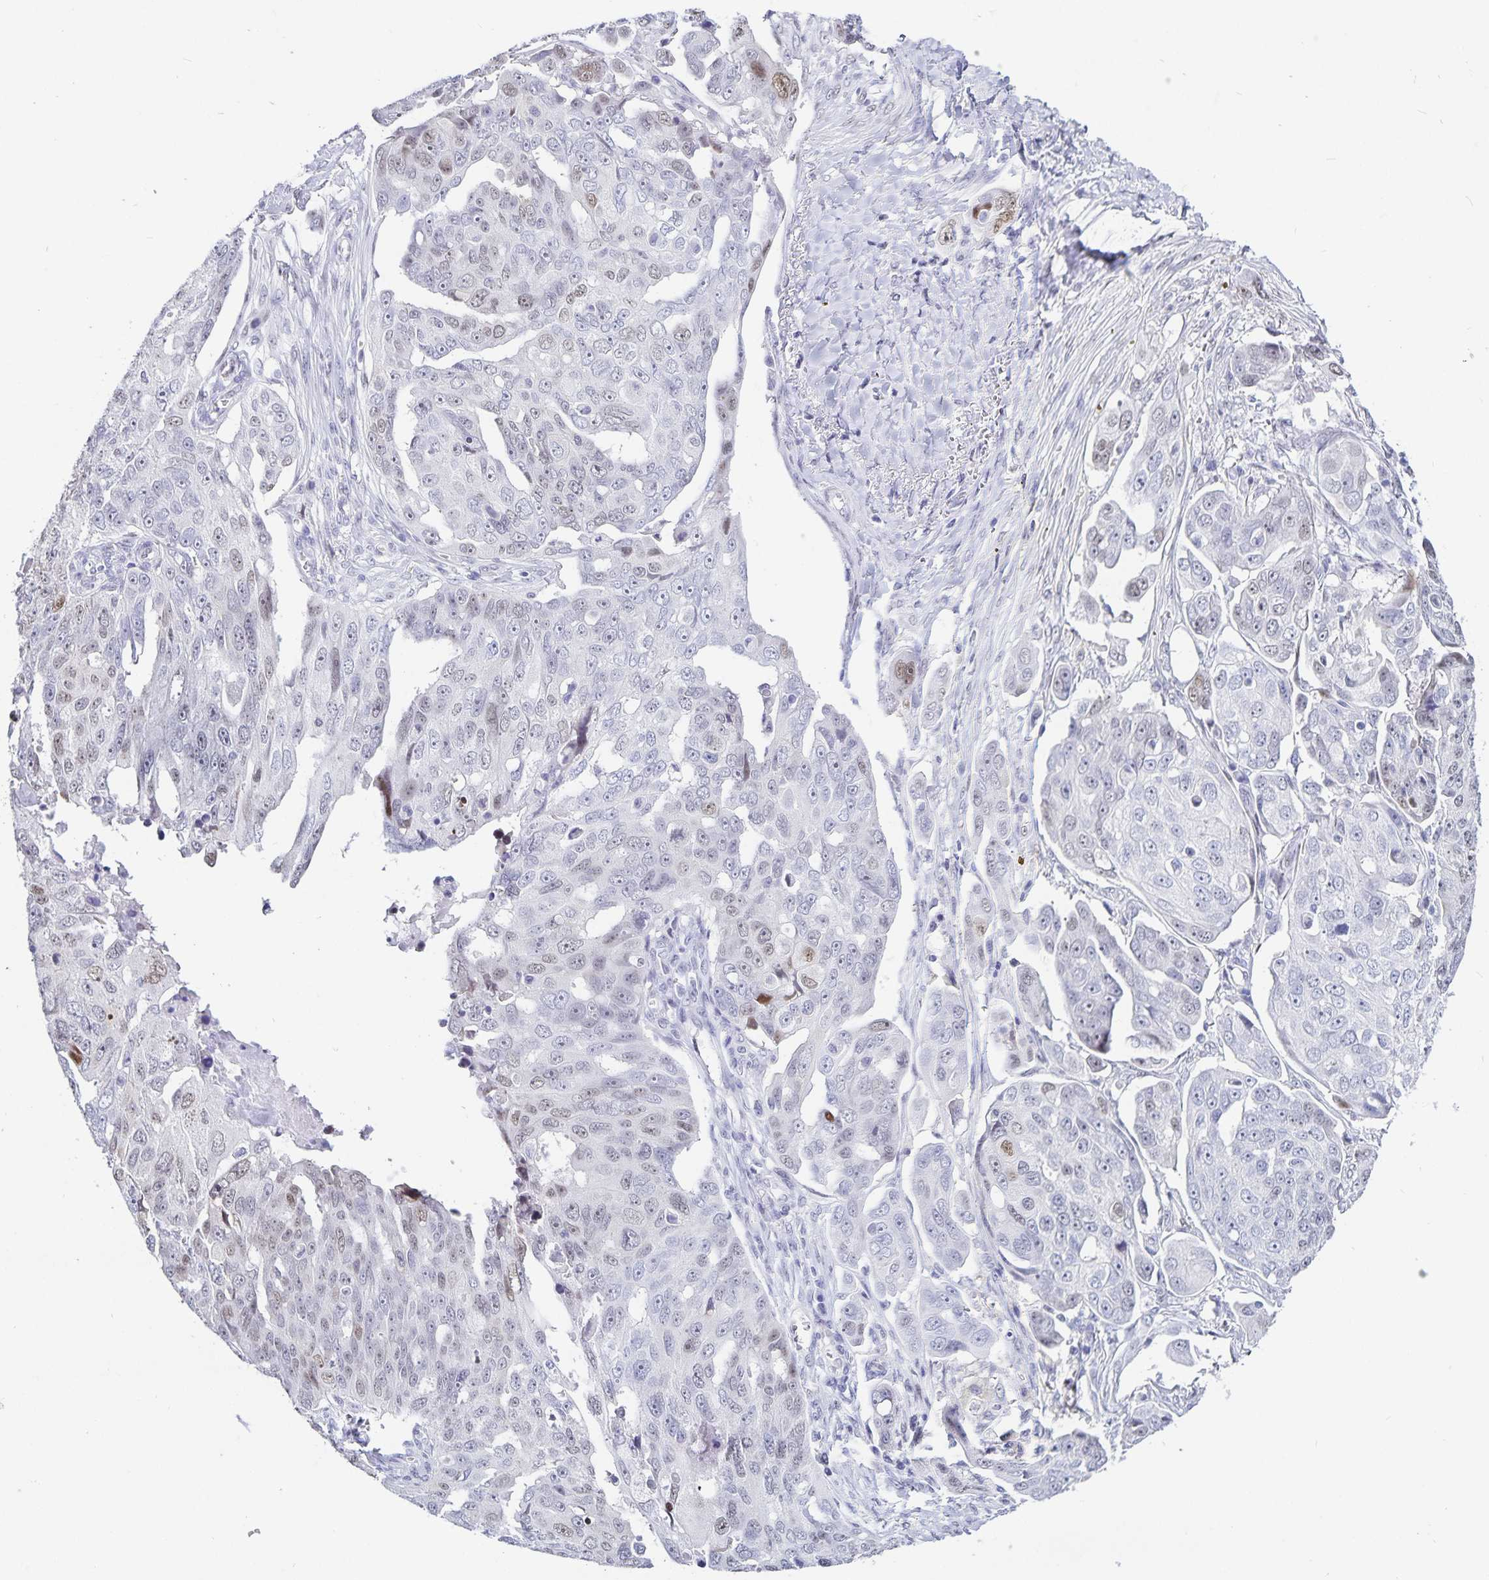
{"staining": {"intensity": "weak", "quantity": "<25%", "location": "nuclear"}, "tissue": "ovarian cancer", "cell_type": "Tumor cells", "image_type": "cancer", "snomed": [{"axis": "morphology", "description": "Carcinoma, endometroid"}, {"axis": "topography", "description": "Ovary"}], "caption": "A high-resolution micrograph shows immunohistochemistry staining of endometroid carcinoma (ovarian), which demonstrates no significant expression in tumor cells. (Stains: DAB (3,3'-diaminobenzidine) IHC with hematoxylin counter stain, Microscopy: brightfield microscopy at high magnification).", "gene": "HMGB3", "patient": {"sex": "female", "age": 70}}